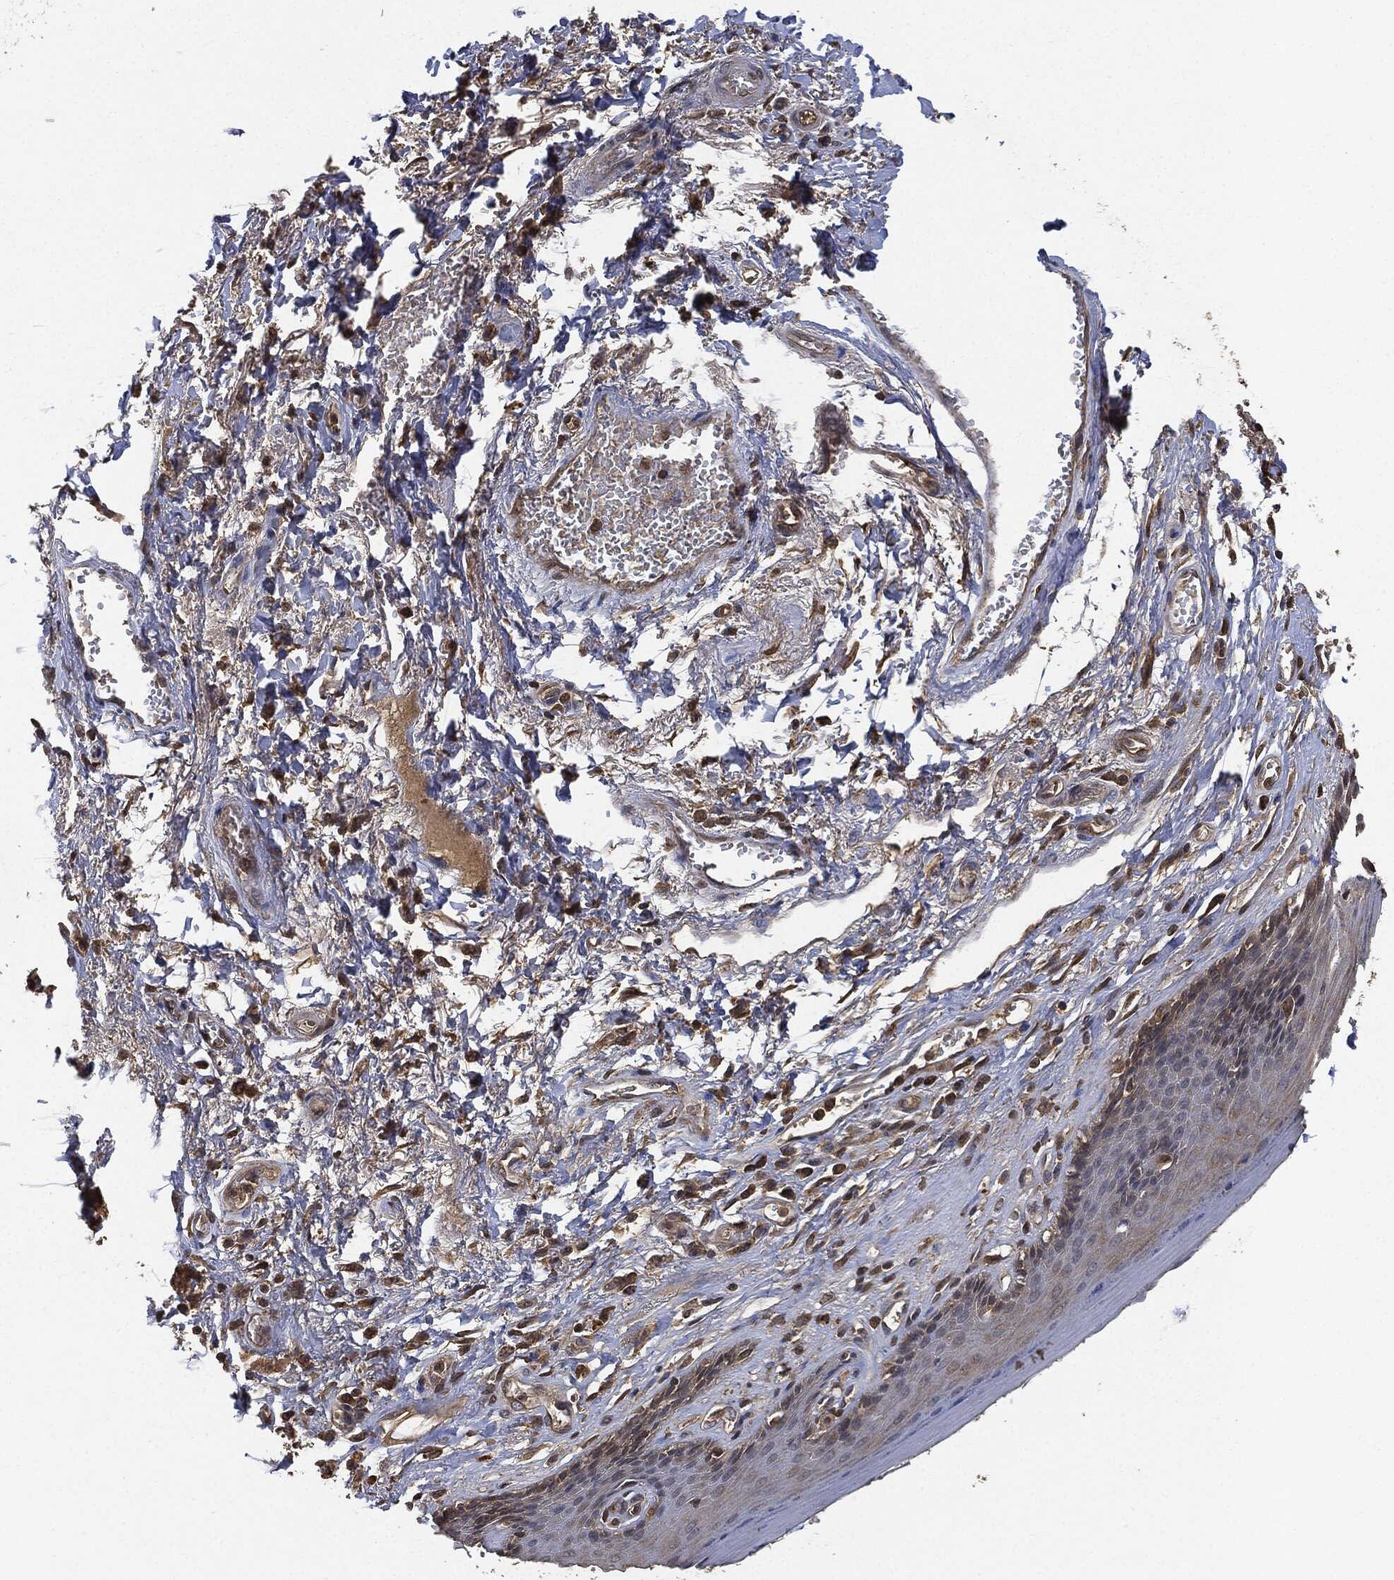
{"staining": {"intensity": "weak", "quantity": "<25%", "location": "cytoplasmic/membranous"}, "tissue": "skin", "cell_type": "Epidermal cells", "image_type": "normal", "snomed": [{"axis": "morphology", "description": "Normal tissue, NOS"}, {"axis": "morphology", "description": "Adenocarcinoma, NOS"}, {"axis": "topography", "description": "Rectum"}, {"axis": "topography", "description": "Anal"}], "caption": "This is an immunohistochemistry image of normal skin. There is no positivity in epidermal cells.", "gene": "BRAF", "patient": {"sex": "female", "age": 68}}